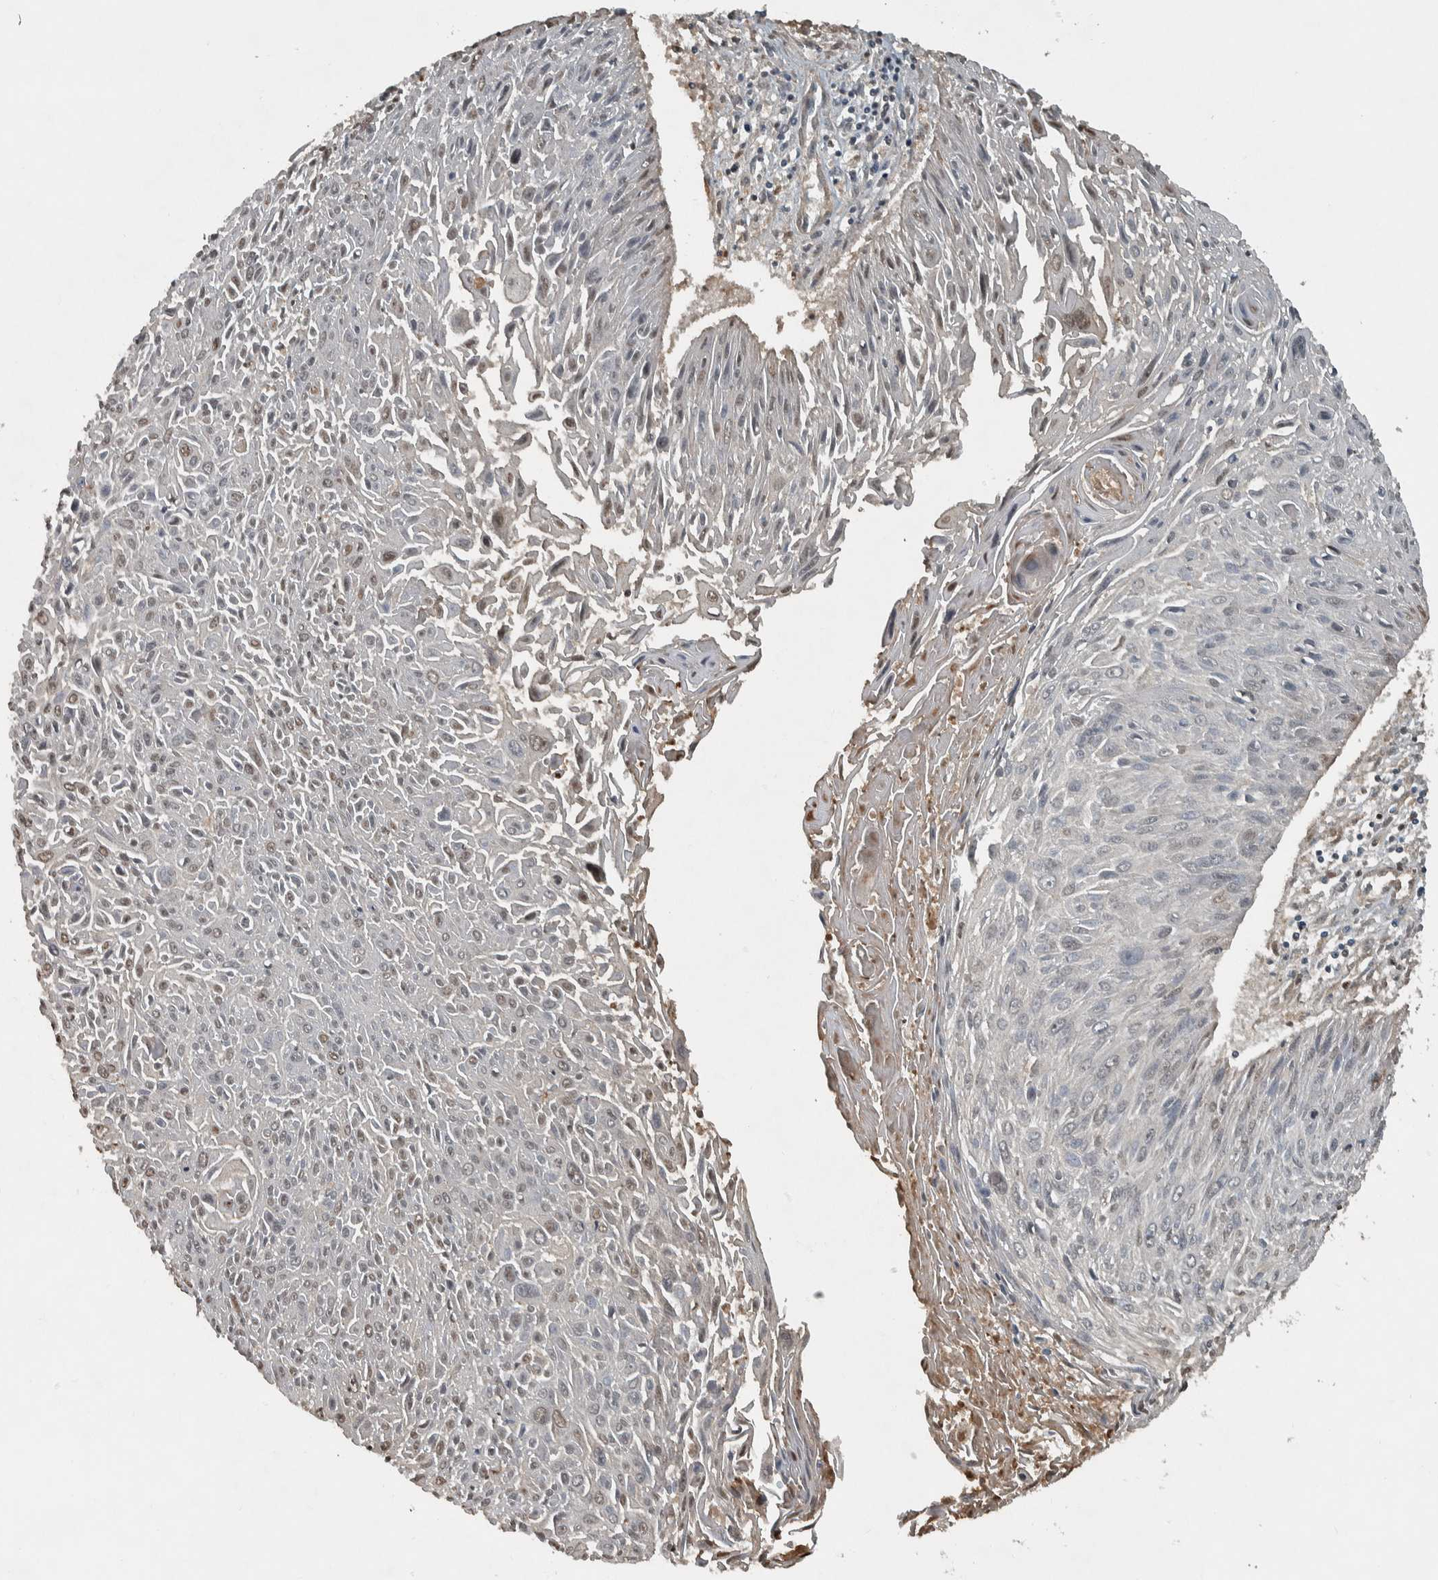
{"staining": {"intensity": "weak", "quantity": "<25%", "location": "cytoplasmic/membranous"}, "tissue": "cervical cancer", "cell_type": "Tumor cells", "image_type": "cancer", "snomed": [{"axis": "morphology", "description": "Squamous cell carcinoma, NOS"}, {"axis": "topography", "description": "Cervix"}], "caption": "Cervical cancer stained for a protein using immunohistochemistry (IHC) exhibits no positivity tumor cells.", "gene": "CLCN2", "patient": {"sex": "female", "age": 51}}